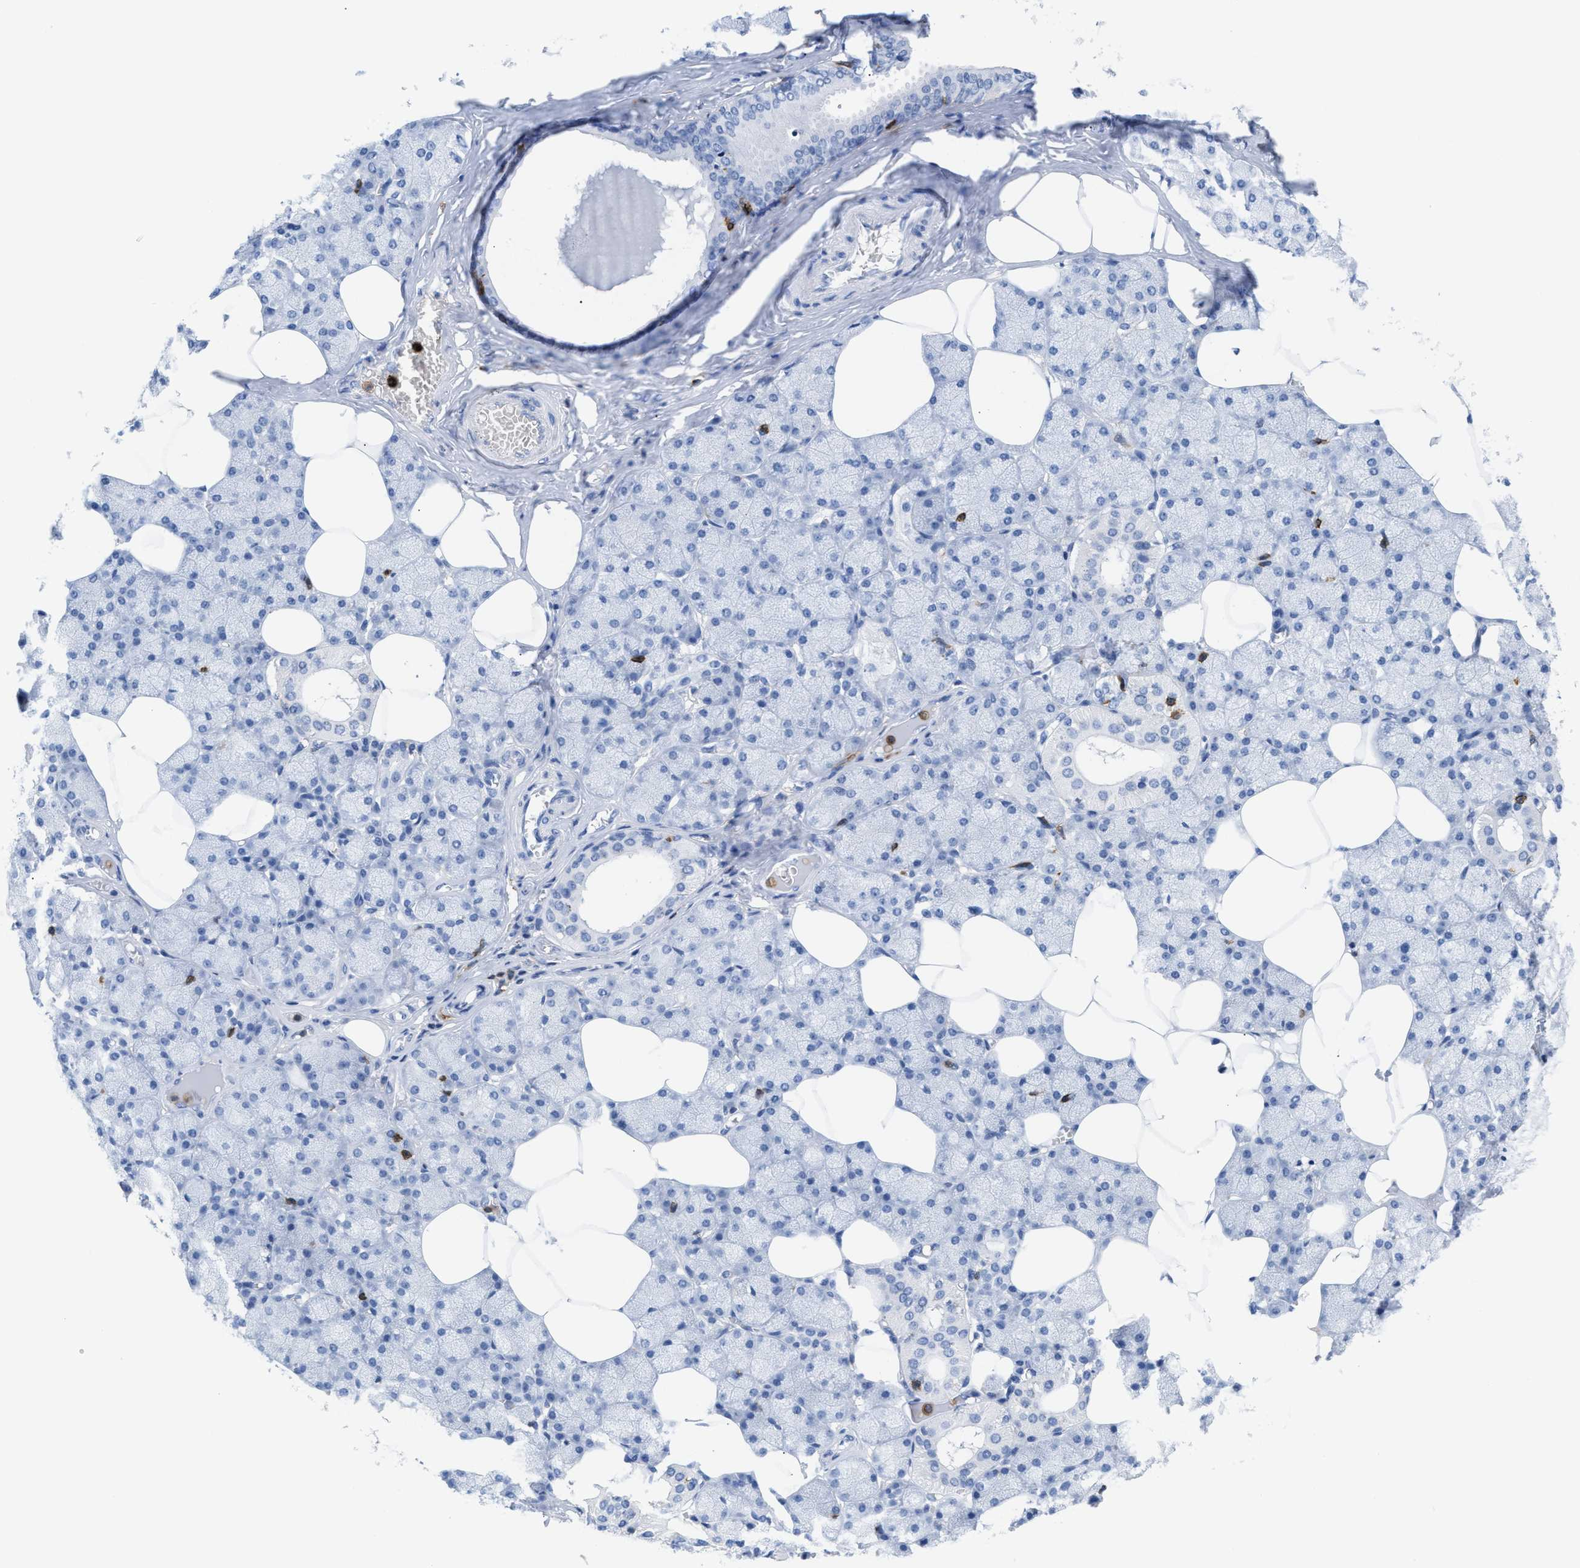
{"staining": {"intensity": "negative", "quantity": "none", "location": "none"}, "tissue": "salivary gland", "cell_type": "Glandular cells", "image_type": "normal", "snomed": [{"axis": "morphology", "description": "Normal tissue, NOS"}, {"axis": "topography", "description": "Salivary gland"}], "caption": "Immunohistochemistry of unremarkable human salivary gland shows no positivity in glandular cells.", "gene": "LCP1", "patient": {"sex": "male", "age": 62}}